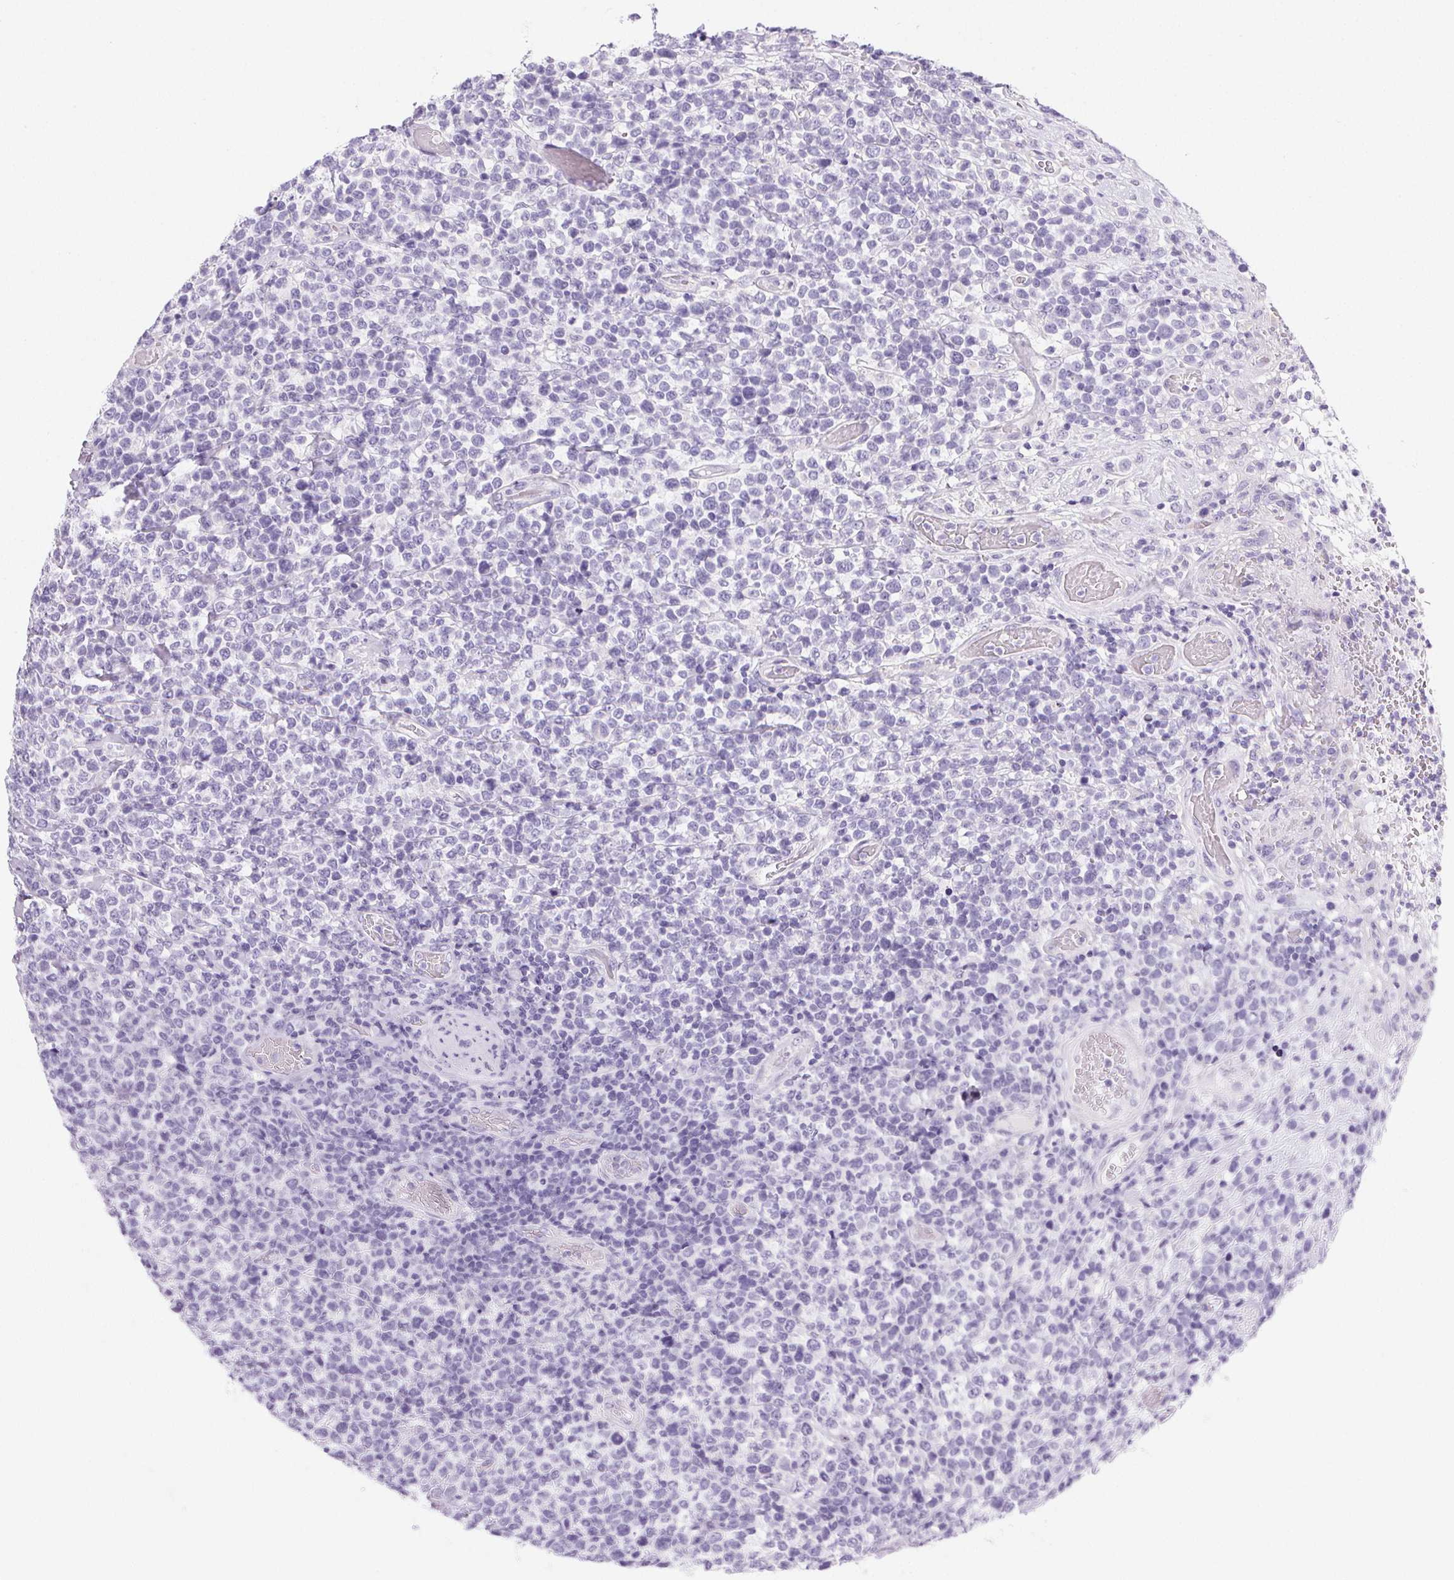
{"staining": {"intensity": "negative", "quantity": "none", "location": "none"}, "tissue": "lymphoma", "cell_type": "Tumor cells", "image_type": "cancer", "snomed": [{"axis": "morphology", "description": "Malignant lymphoma, non-Hodgkin's type, High grade"}, {"axis": "topography", "description": "Soft tissue"}], "caption": "Photomicrograph shows no protein staining in tumor cells of lymphoma tissue. Nuclei are stained in blue.", "gene": "PRSS3", "patient": {"sex": "female", "age": 56}}